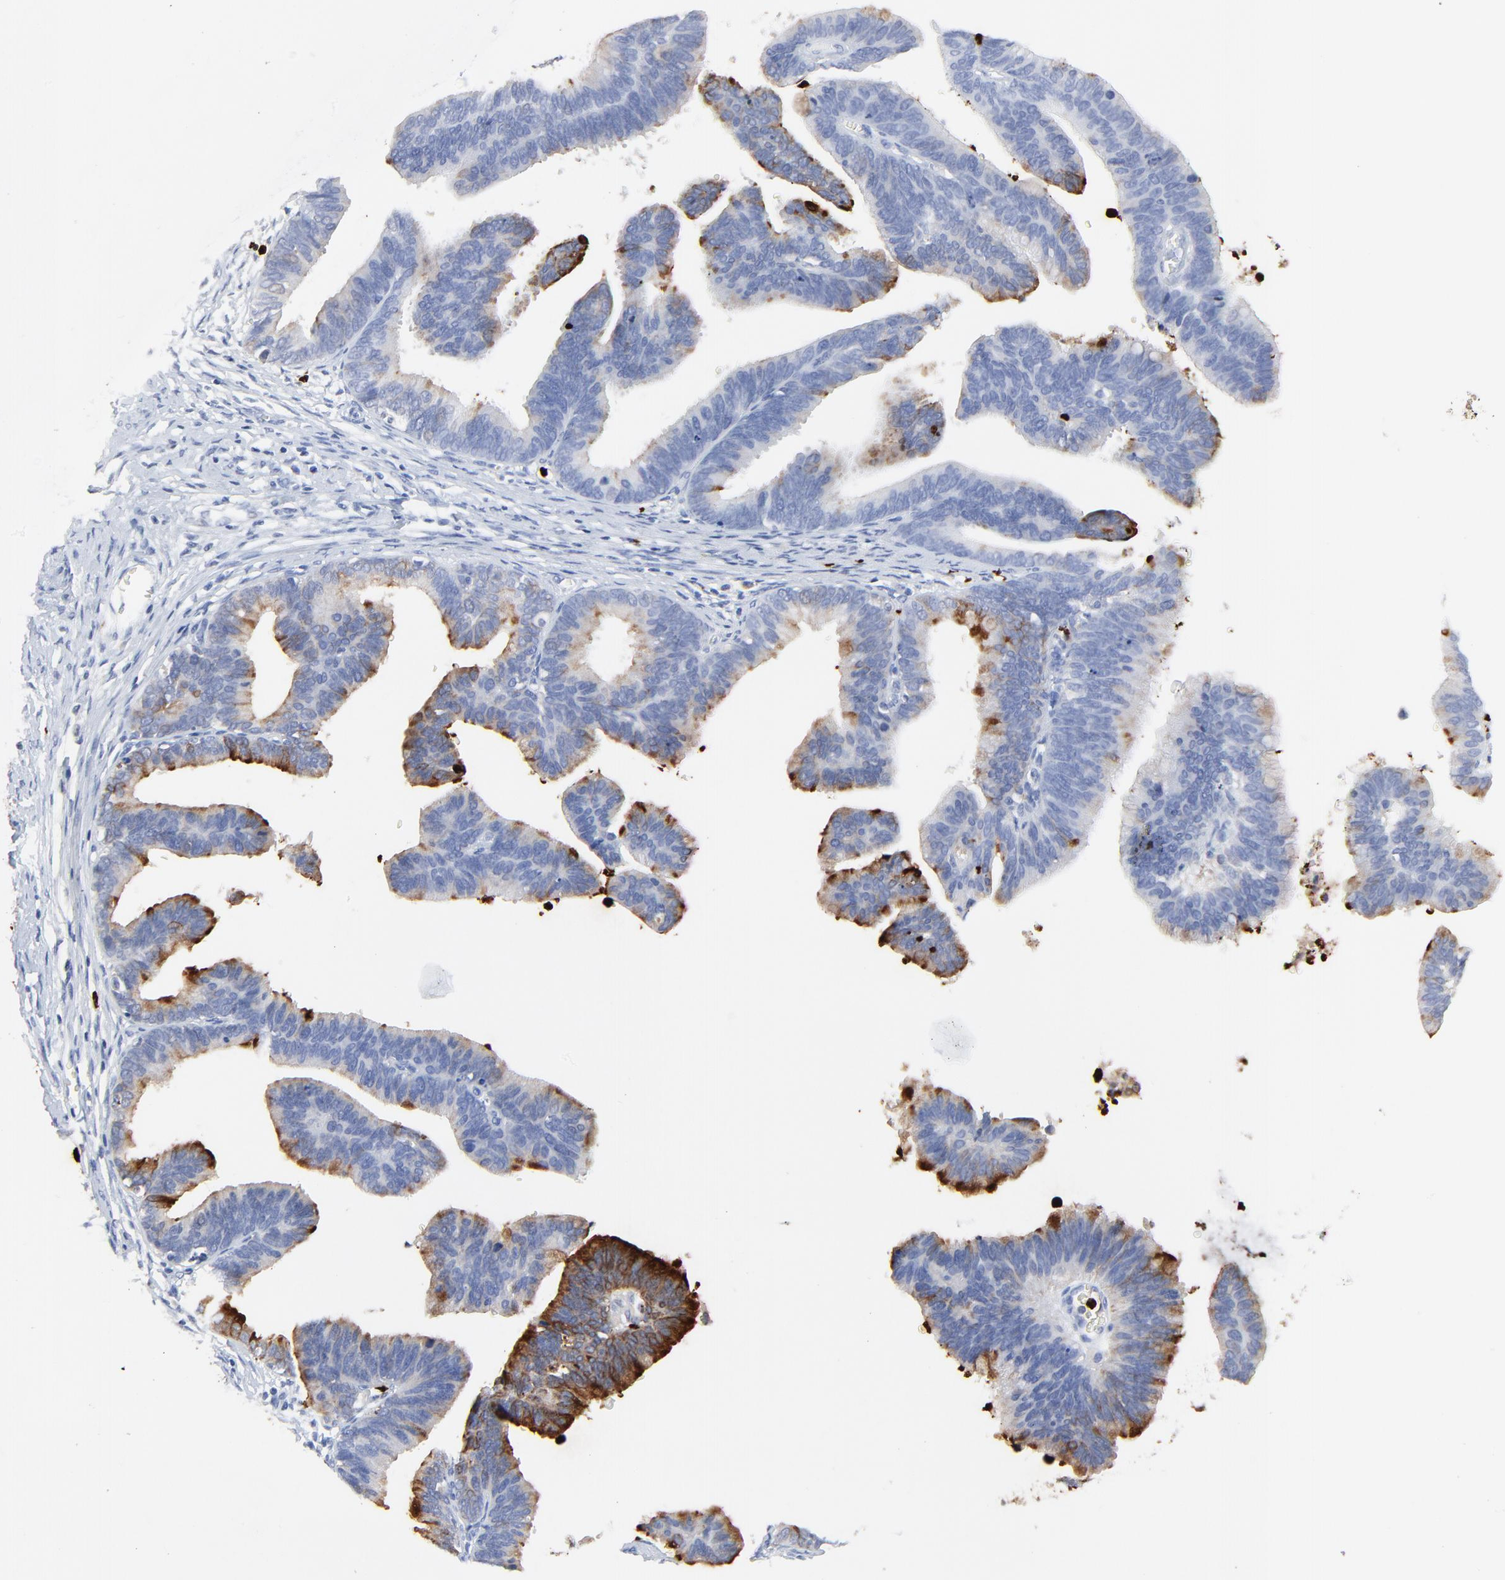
{"staining": {"intensity": "moderate", "quantity": "<25%", "location": "cytoplasmic/membranous"}, "tissue": "cervical cancer", "cell_type": "Tumor cells", "image_type": "cancer", "snomed": [{"axis": "morphology", "description": "Adenocarcinoma, NOS"}, {"axis": "topography", "description": "Cervix"}], "caption": "Approximately <25% of tumor cells in cervical cancer (adenocarcinoma) reveal moderate cytoplasmic/membranous protein expression as visualized by brown immunohistochemical staining.", "gene": "LCN2", "patient": {"sex": "female", "age": 47}}